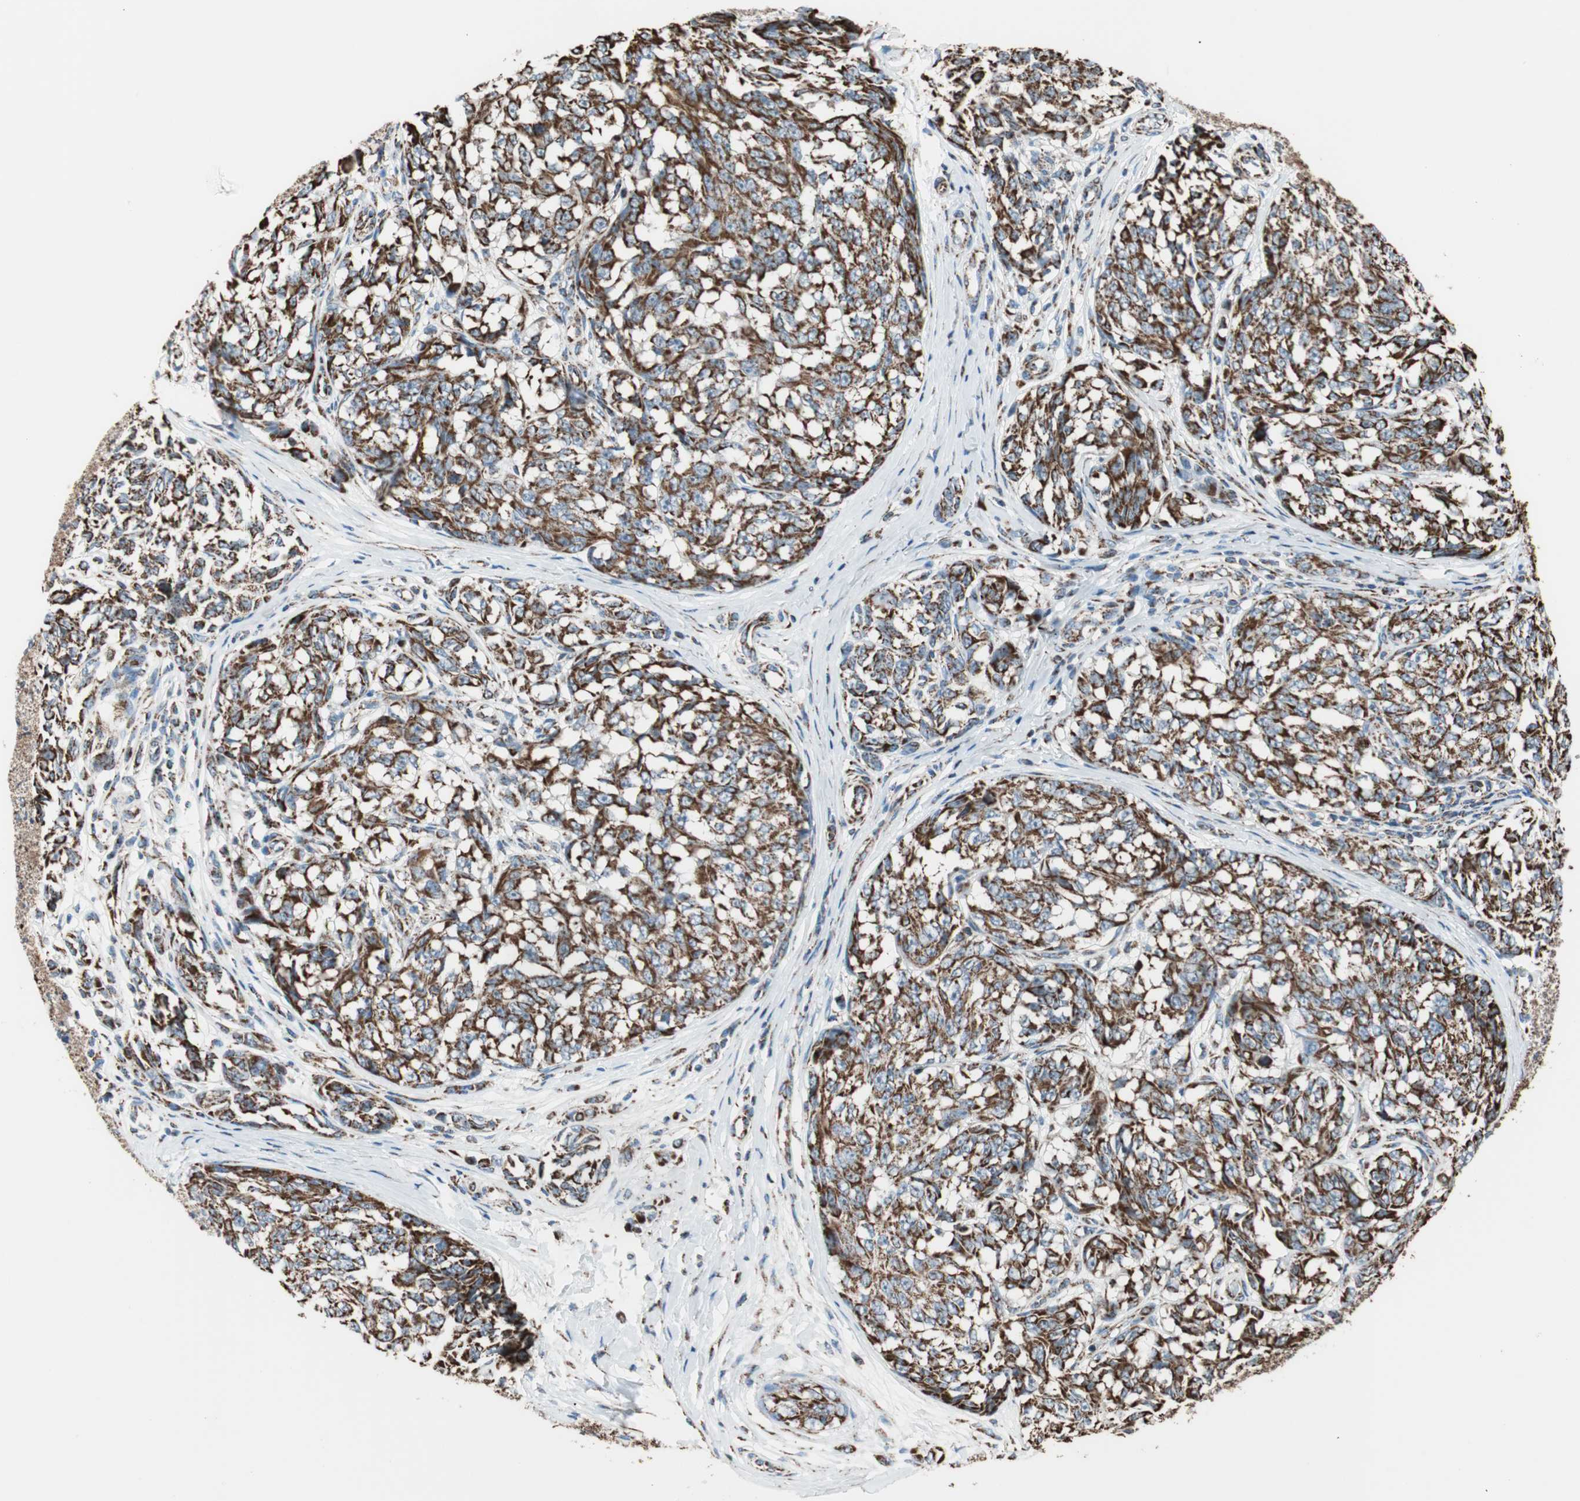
{"staining": {"intensity": "strong", "quantity": ">75%", "location": "cytoplasmic/membranous"}, "tissue": "melanoma", "cell_type": "Tumor cells", "image_type": "cancer", "snomed": [{"axis": "morphology", "description": "Malignant melanoma, NOS"}, {"axis": "topography", "description": "Skin"}], "caption": "A photomicrograph showing strong cytoplasmic/membranous positivity in about >75% of tumor cells in malignant melanoma, as visualized by brown immunohistochemical staining.", "gene": "PCSK4", "patient": {"sex": "female", "age": 64}}